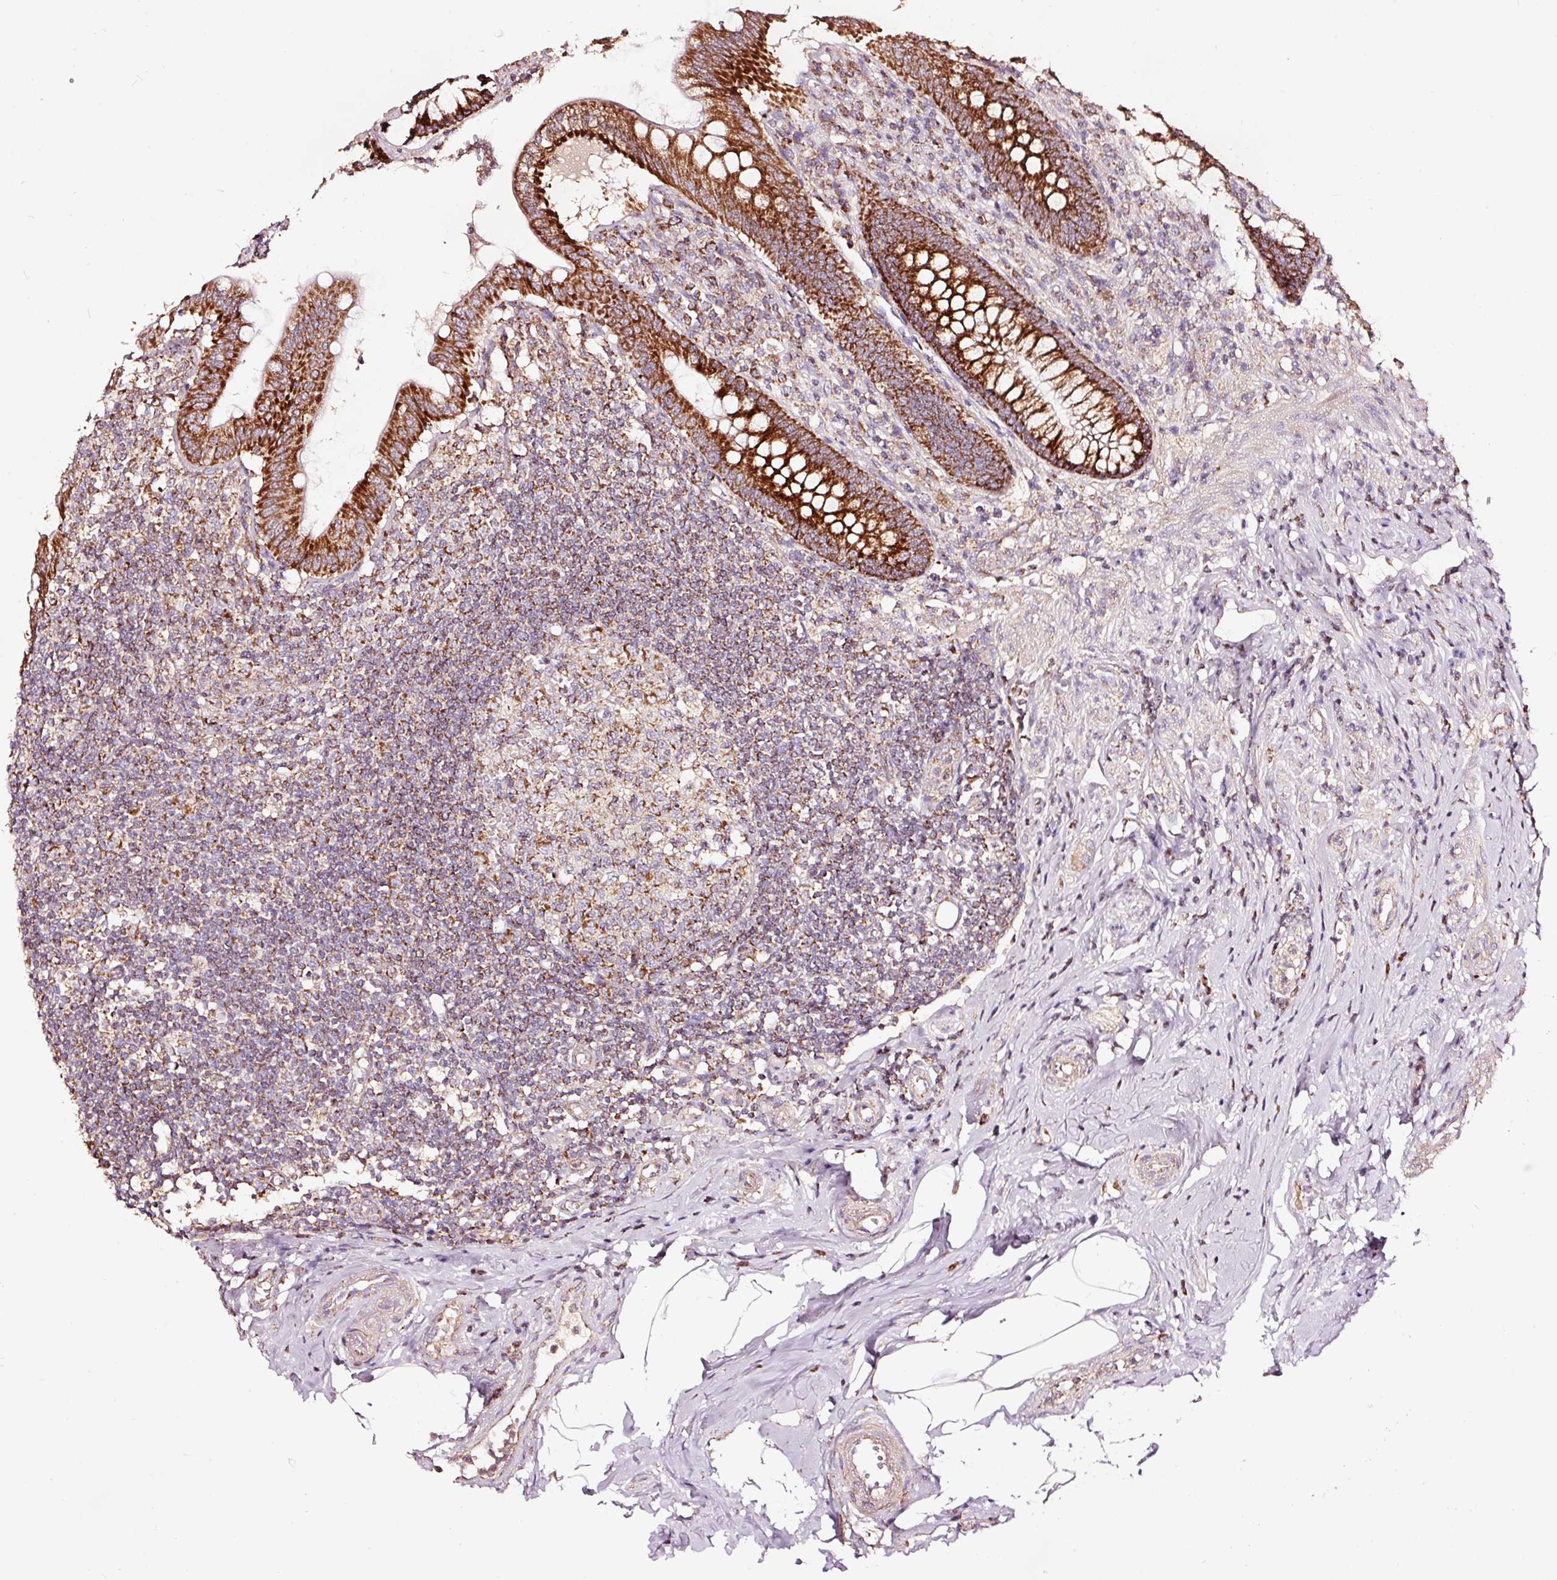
{"staining": {"intensity": "strong", "quantity": ">75%", "location": "cytoplasmic/membranous"}, "tissue": "appendix", "cell_type": "Glandular cells", "image_type": "normal", "snomed": [{"axis": "morphology", "description": "Normal tissue, NOS"}, {"axis": "topography", "description": "Appendix"}], "caption": "High-power microscopy captured an IHC photomicrograph of benign appendix, revealing strong cytoplasmic/membranous expression in about >75% of glandular cells. (Brightfield microscopy of DAB IHC at high magnification).", "gene": "TPM1", "patient": {"sex": "female", "age": 51}}